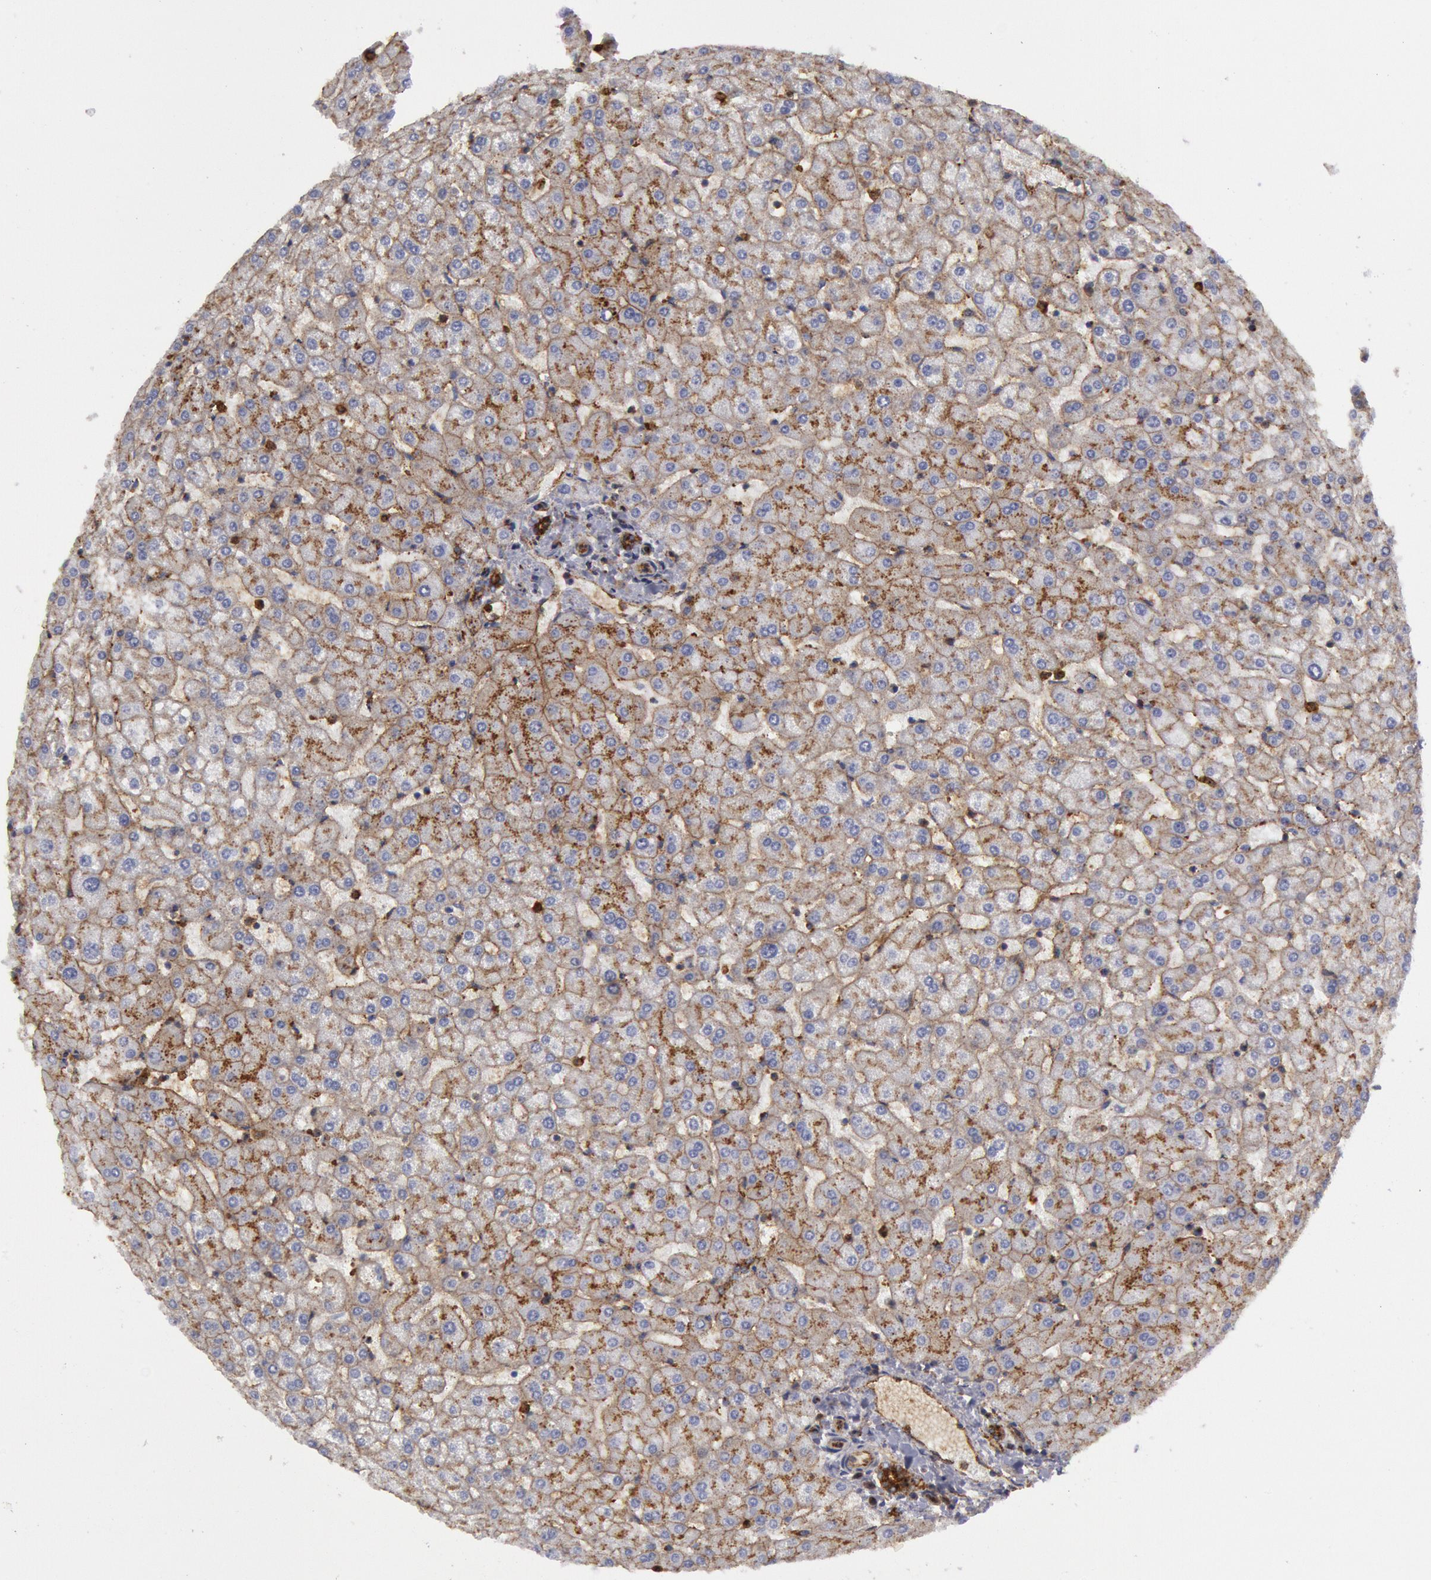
{"staining": {"intensity": "strong", "quantity": "25%-75%", "location": "cytoplasmic/membranous"}, "tissue": "liver", "cell_type": "Cholangiocytes", "image_type": "normal", "snomed": [{"axis": "morphology", "description": "Normal tissue, NOS"}, {"axis": "topography", "description": "Liver"}], "caption": "Brown immunohistochemical staining in unremarkable human liver demonstrates strong cytoplasmic/membranous positivity in about 25%-75% of cholangiocytes.", "gene": "FLOT1", "patient": {"sex": "female", "age": 32}}